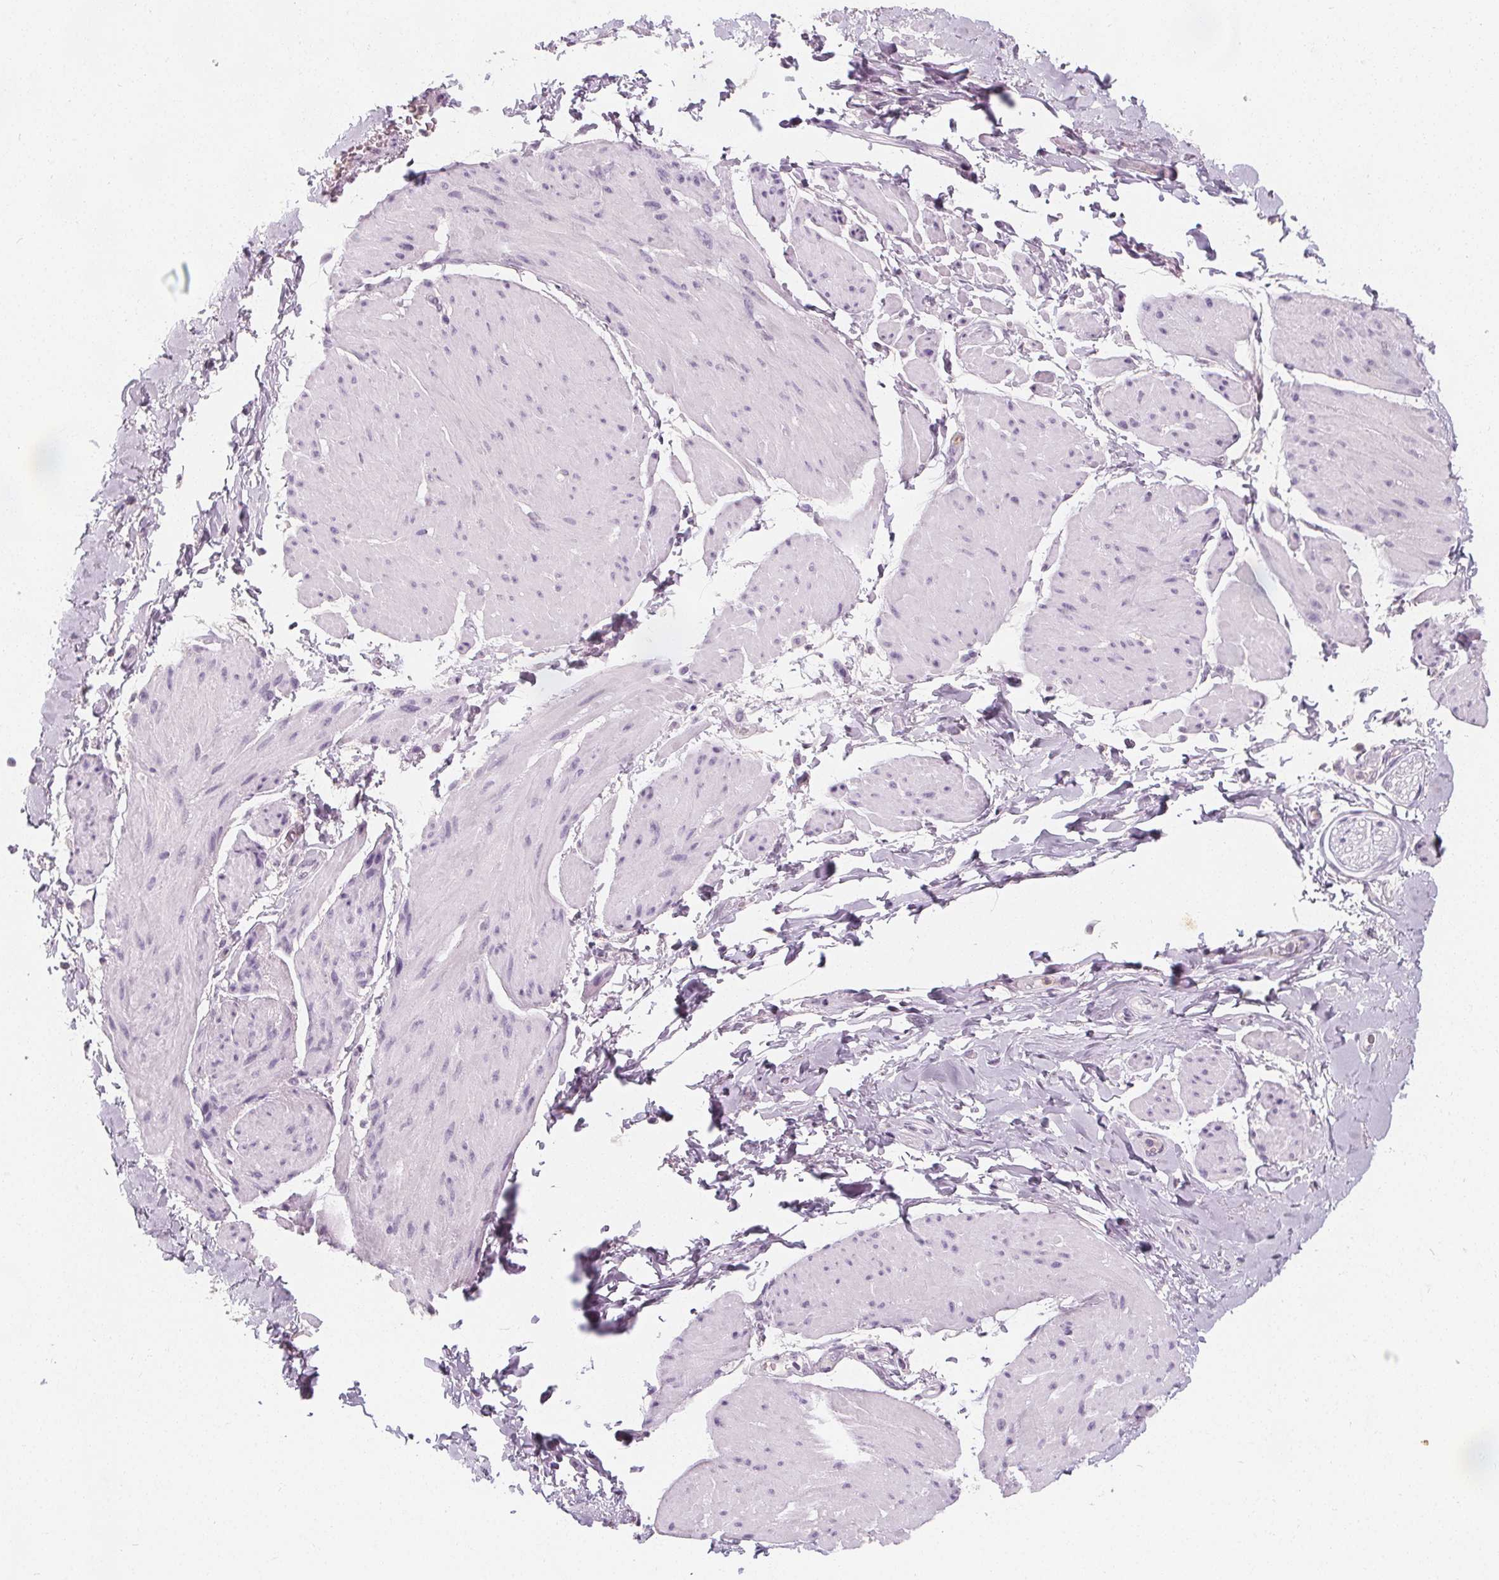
{"staining": {"intensity": "negative", "quantity": "none", "location": "none"}, "tissue": "adipose tissue", "cell_type": "Adipocytes", "image_type": "normal", "snomed": [{"axis": "morphology", "description": "Normal tissue, NOS"}, {"axis": "topography", "description": "Urinary bladder"}, {"axis": "topography", "description": "Peripheral nerve tissue"}], "caption": "IHC of normal adipose tissue exhibits no positivity in adipocytes. (DAB (3,3'-diaminobenzidine) IHC with hematoxylin counter stain).", "gene": "UGP2", "patient": {"sex": "female", "age": 60}}